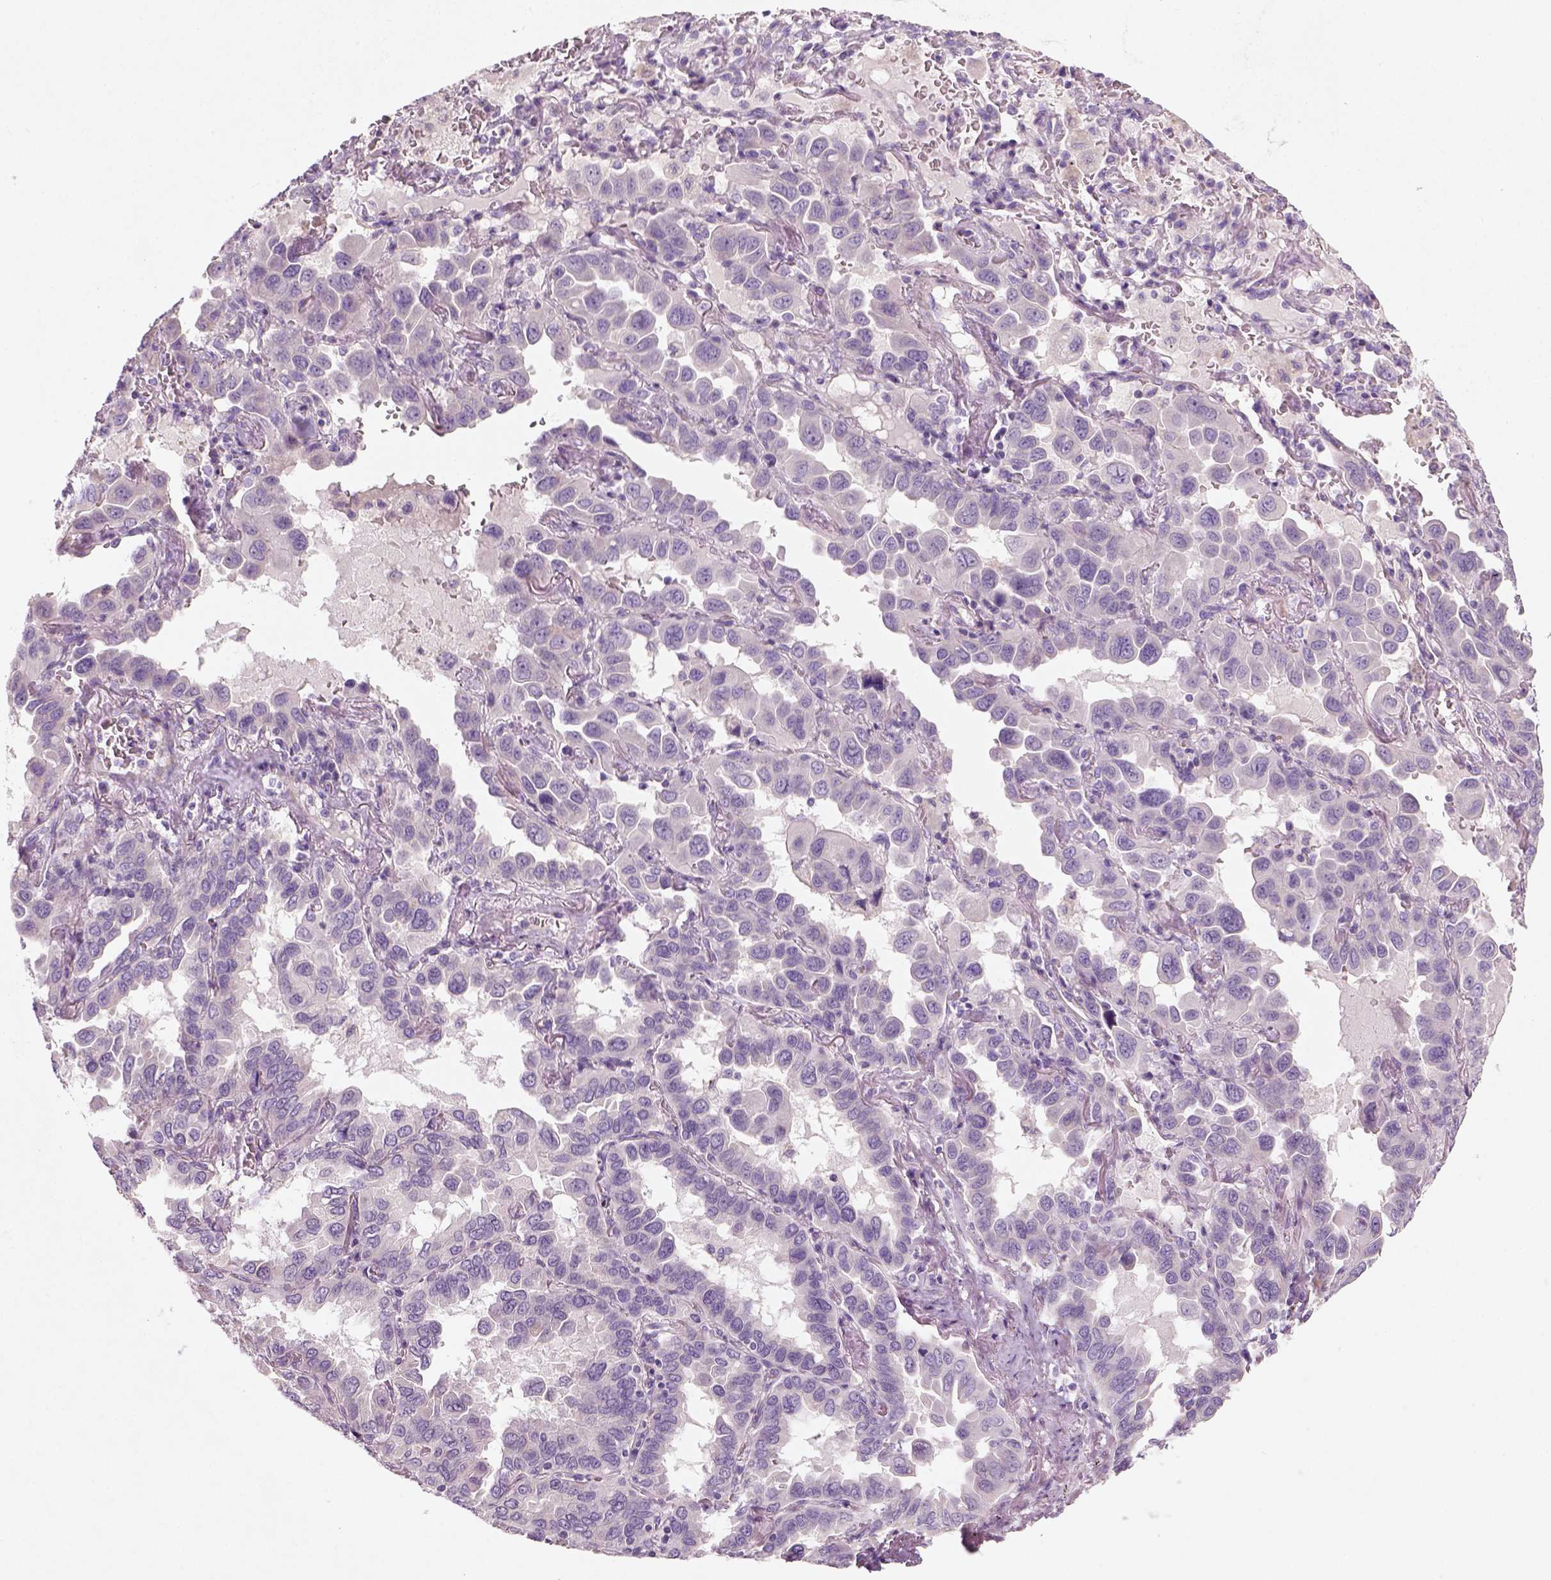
{"staining": {"intensity": "negative", "quantity": "none", "location": "none"}, "tissue": "lung cancer", "cell_type": "Tumor cells", "image_type": "cancer", "snomed": [{"axis": "morphology", "description": "Adenocarcinoma, NOS"}, {"axis": "topography", "description": "Lung"}], "caption": "Lung cancer (adenocarcinoma) was stained to show a protein in brown. There is no significant positivity in tumor cells. The staining is performed using DAB brown chromogen with nuclei counter-stained in using hematoxylin.", "gene": "NUDT6", "patient": {"sex": "male", "age": 64}}